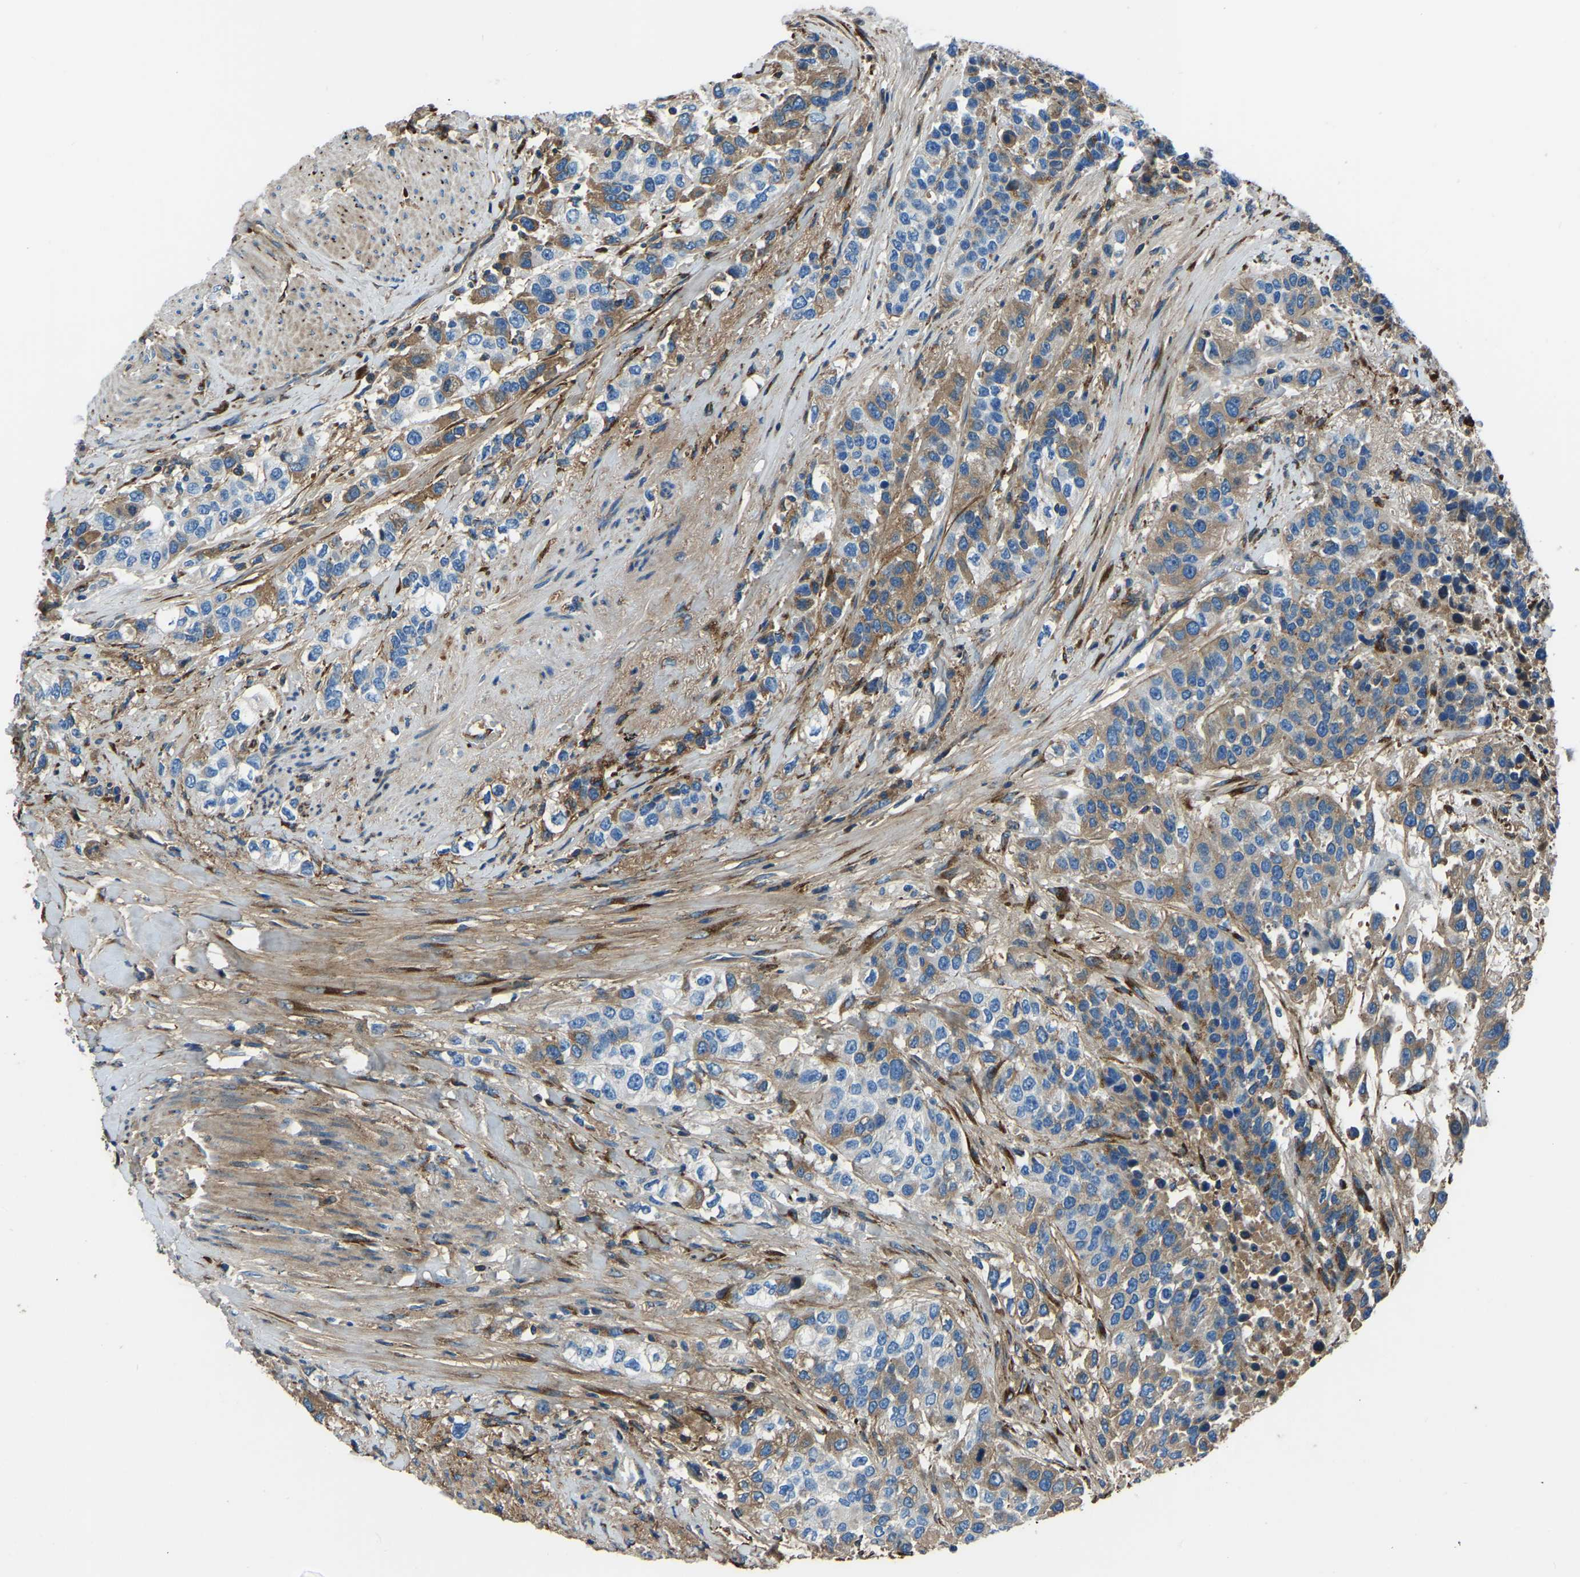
{"staining": {"intensity": "moderate", "quantity": "25%-75%", "location": "cytoplasmic/membranous"}, "tissue": "urothelial cancer", "cell_type": "Tumor cells", "image_type": "cancer", "snomed": [{"axis": "morphology", "description": "Urothelial carcinoma, High grade"}, {"axis": "topography", "description": "Urinary bladder"}], "caption": "Immunohistochemistry image of human urothelial carcinoma (high-grade) stained for a protein (brown), which displays medium levels of moderate cytoplasmic/membranous positivity in approximately 25%-75% of tumor cells.", "gene": "COL3A1", "patient": {"sex": "female", "age": 80}}